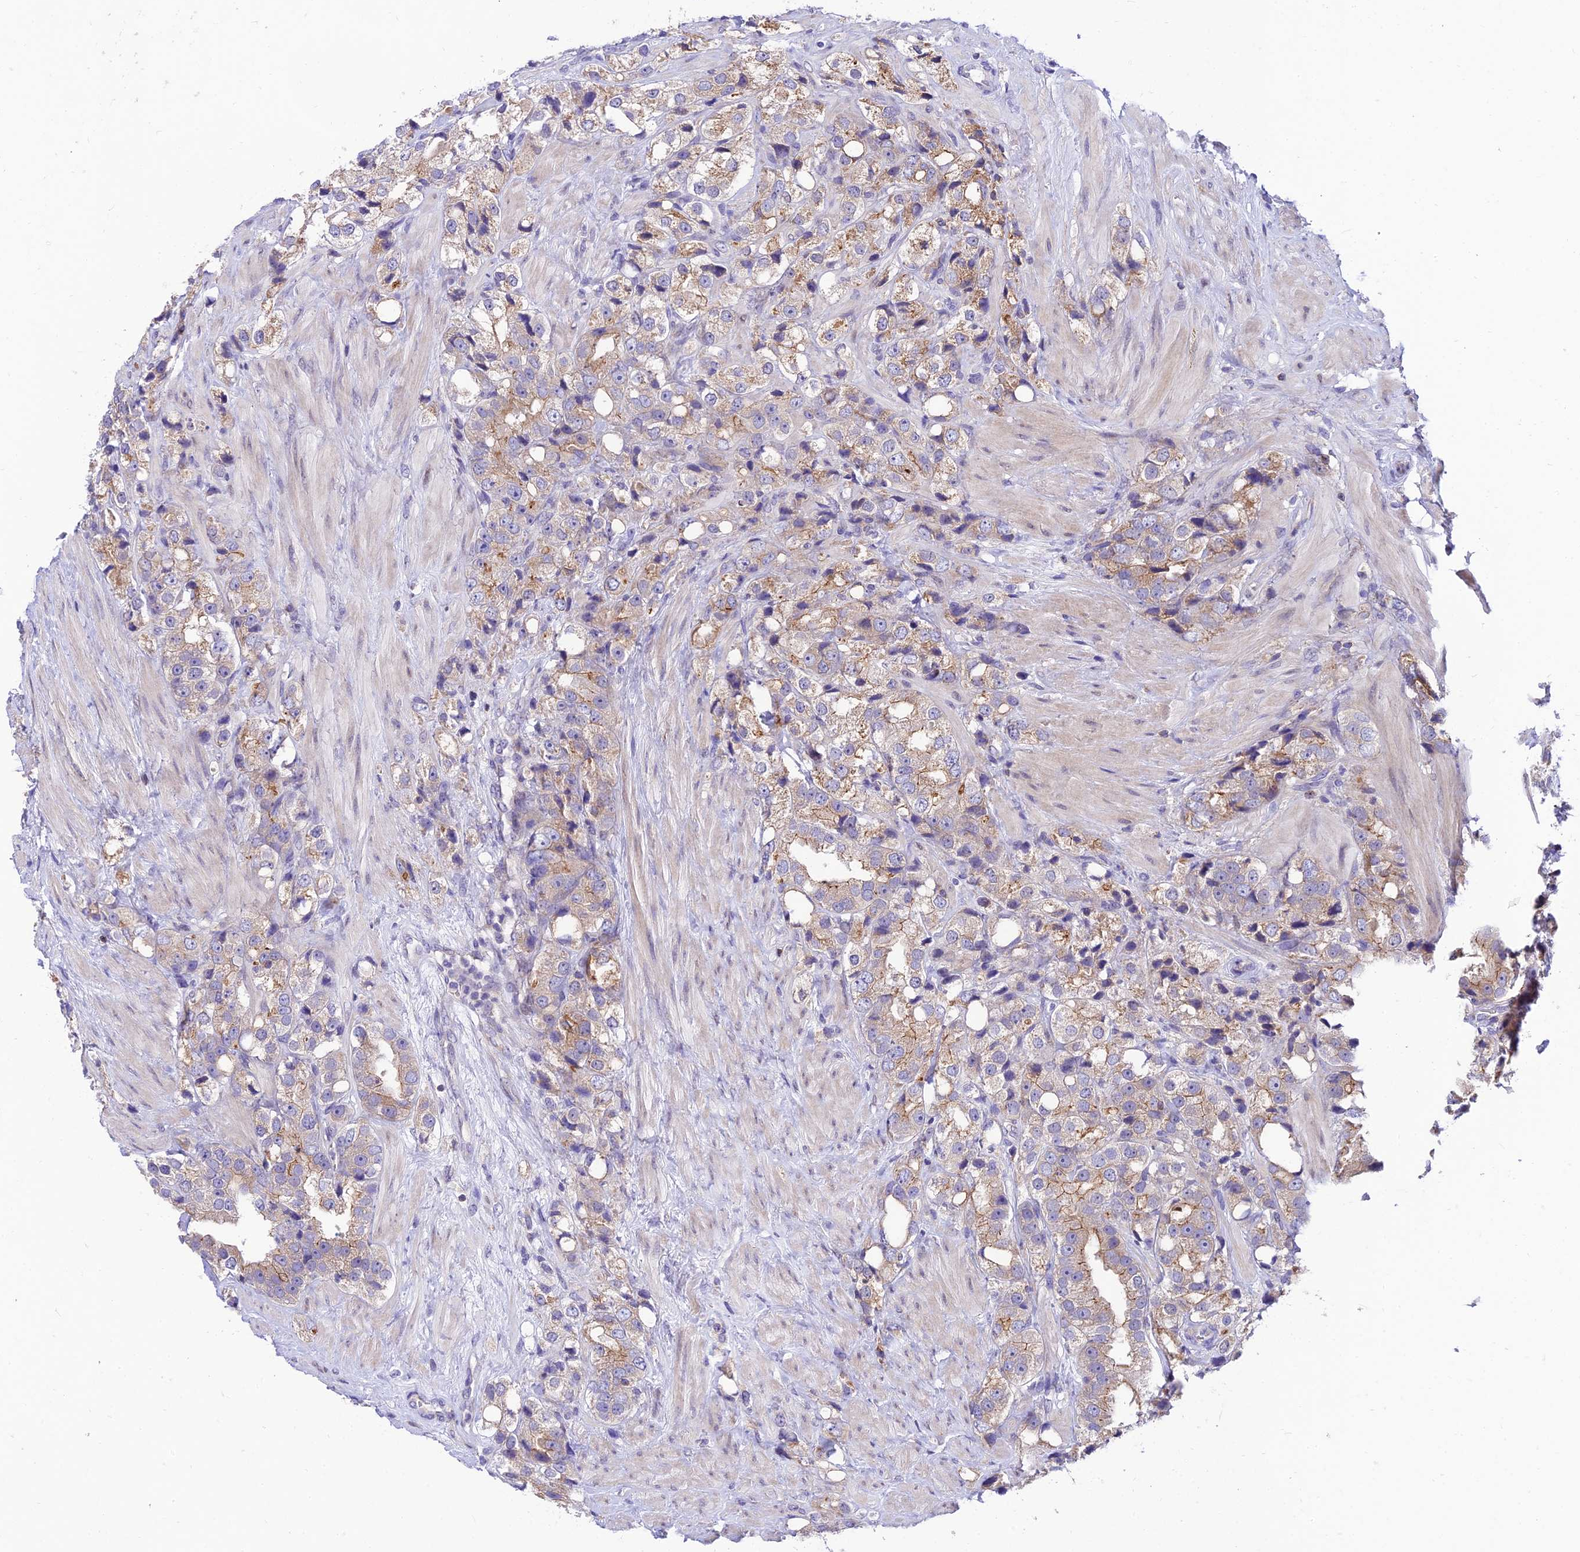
{"staining": {"intensity": "moderate", "quantity": "<25%", "location": "cytoplasmic/membranous"}, "tissue": "prostate cancer", "cell_type": "Tumor cells", "image_type": "cancer", "snomed": [{"axis": "morphology", "description": "Adenocarcinoma, NOS"}, {"axis": "topography", "description": "Prostate"}], "caption": "Immunohistochemical staining of human prostate cancer (adenocarcinoma) reveals low levels of moderate cytoplasmic/membranous positivity in approximately <25% of tumor cells.", "gene": "C6orf132", "patient": {"sex": "male", "age": 79}}